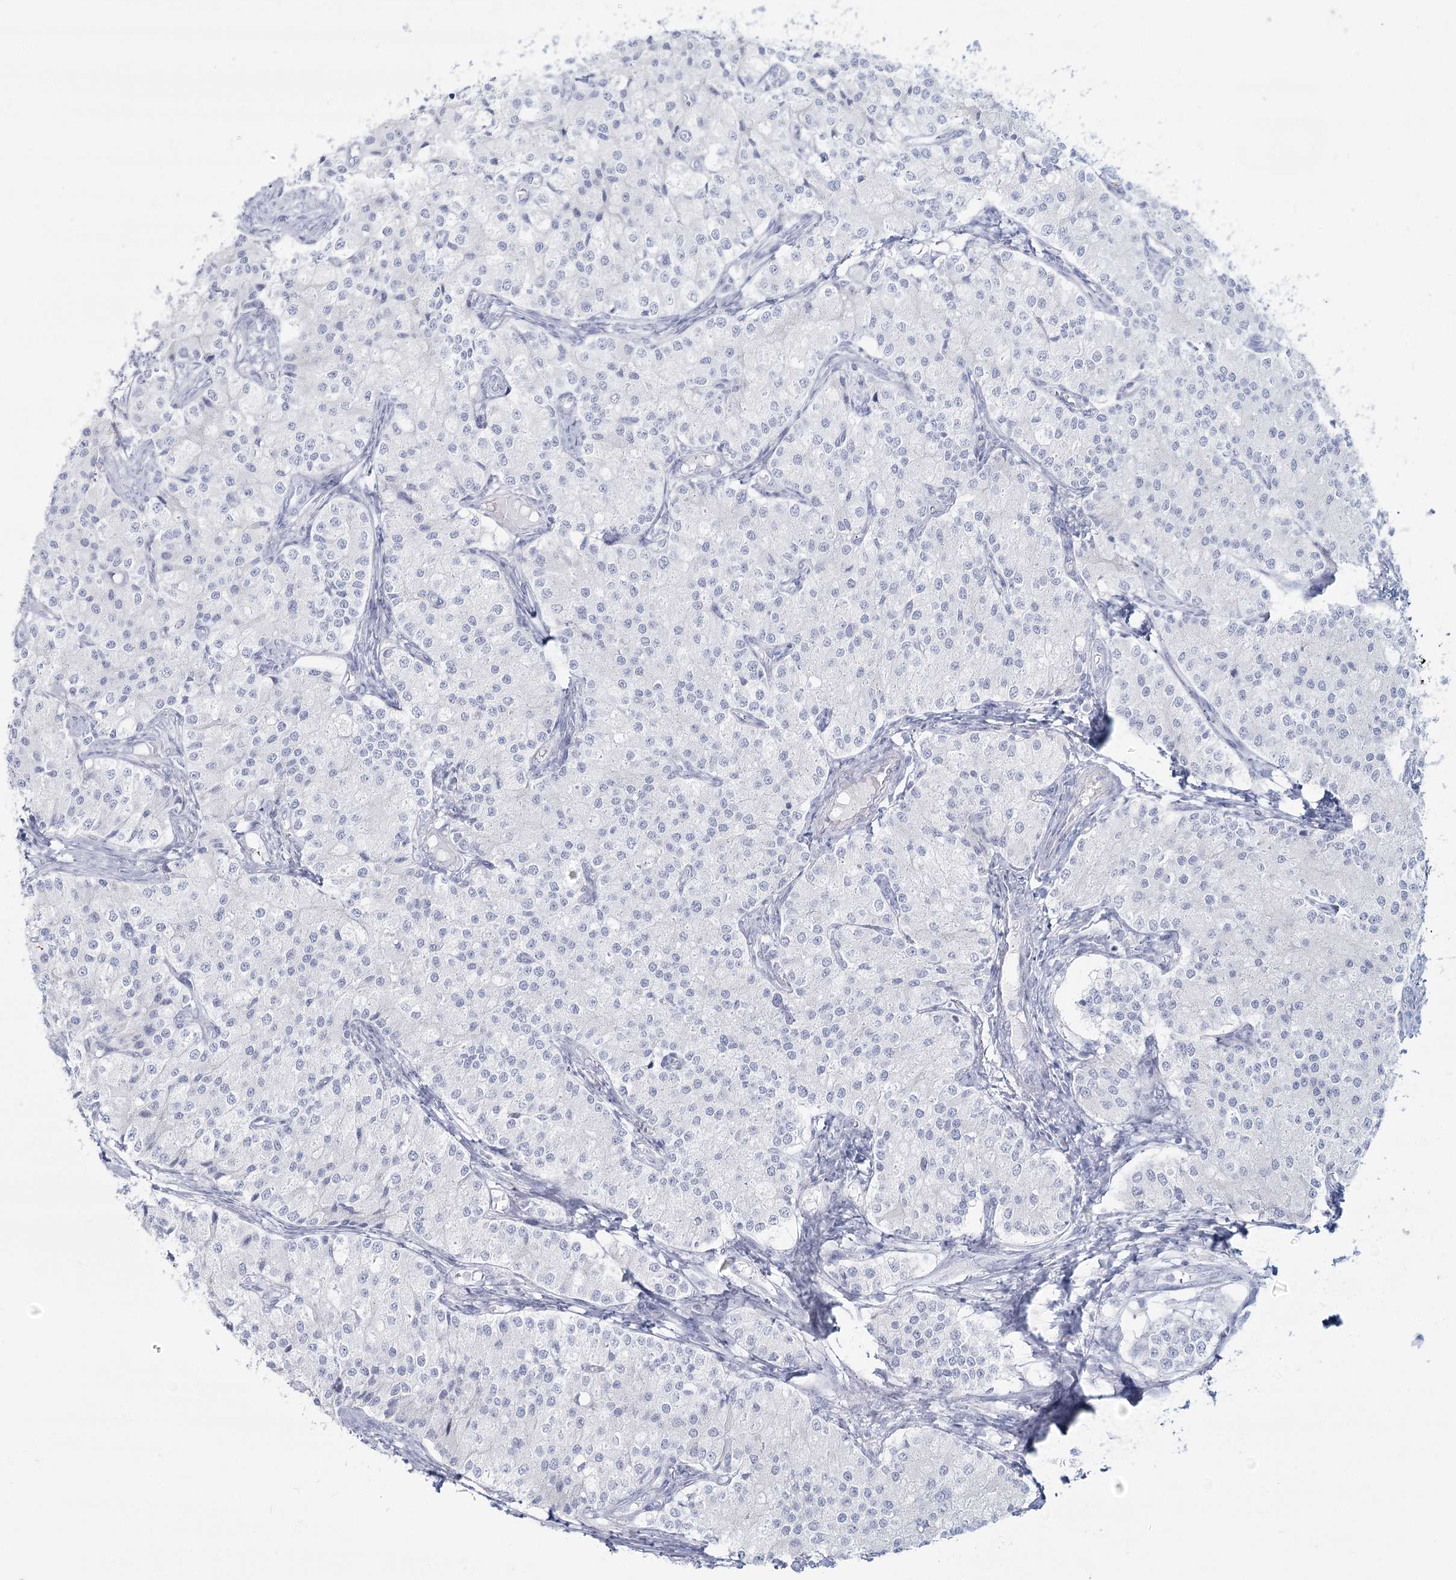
{"staining": {"intensity": "negative", "quantity": "none", "location": "none"}, "tissue": "carcinoid", "cell_type": "Tumor cells", "image_type": "cancer", "snomed": [{"axis": "morphology", "description": "Carcinoid, malignant, NOS"}, {"axis": "topography", "description": "Colon"}], "caption": "Tumor cells show no significant protein positivity in carcinoid. (DAB (3,3'-diaminobenzidine) immunohistochemistry with hematoxylin counter stain).", "gene": "SLC6A19", "patient": {"sex": "female", "age": 52}}